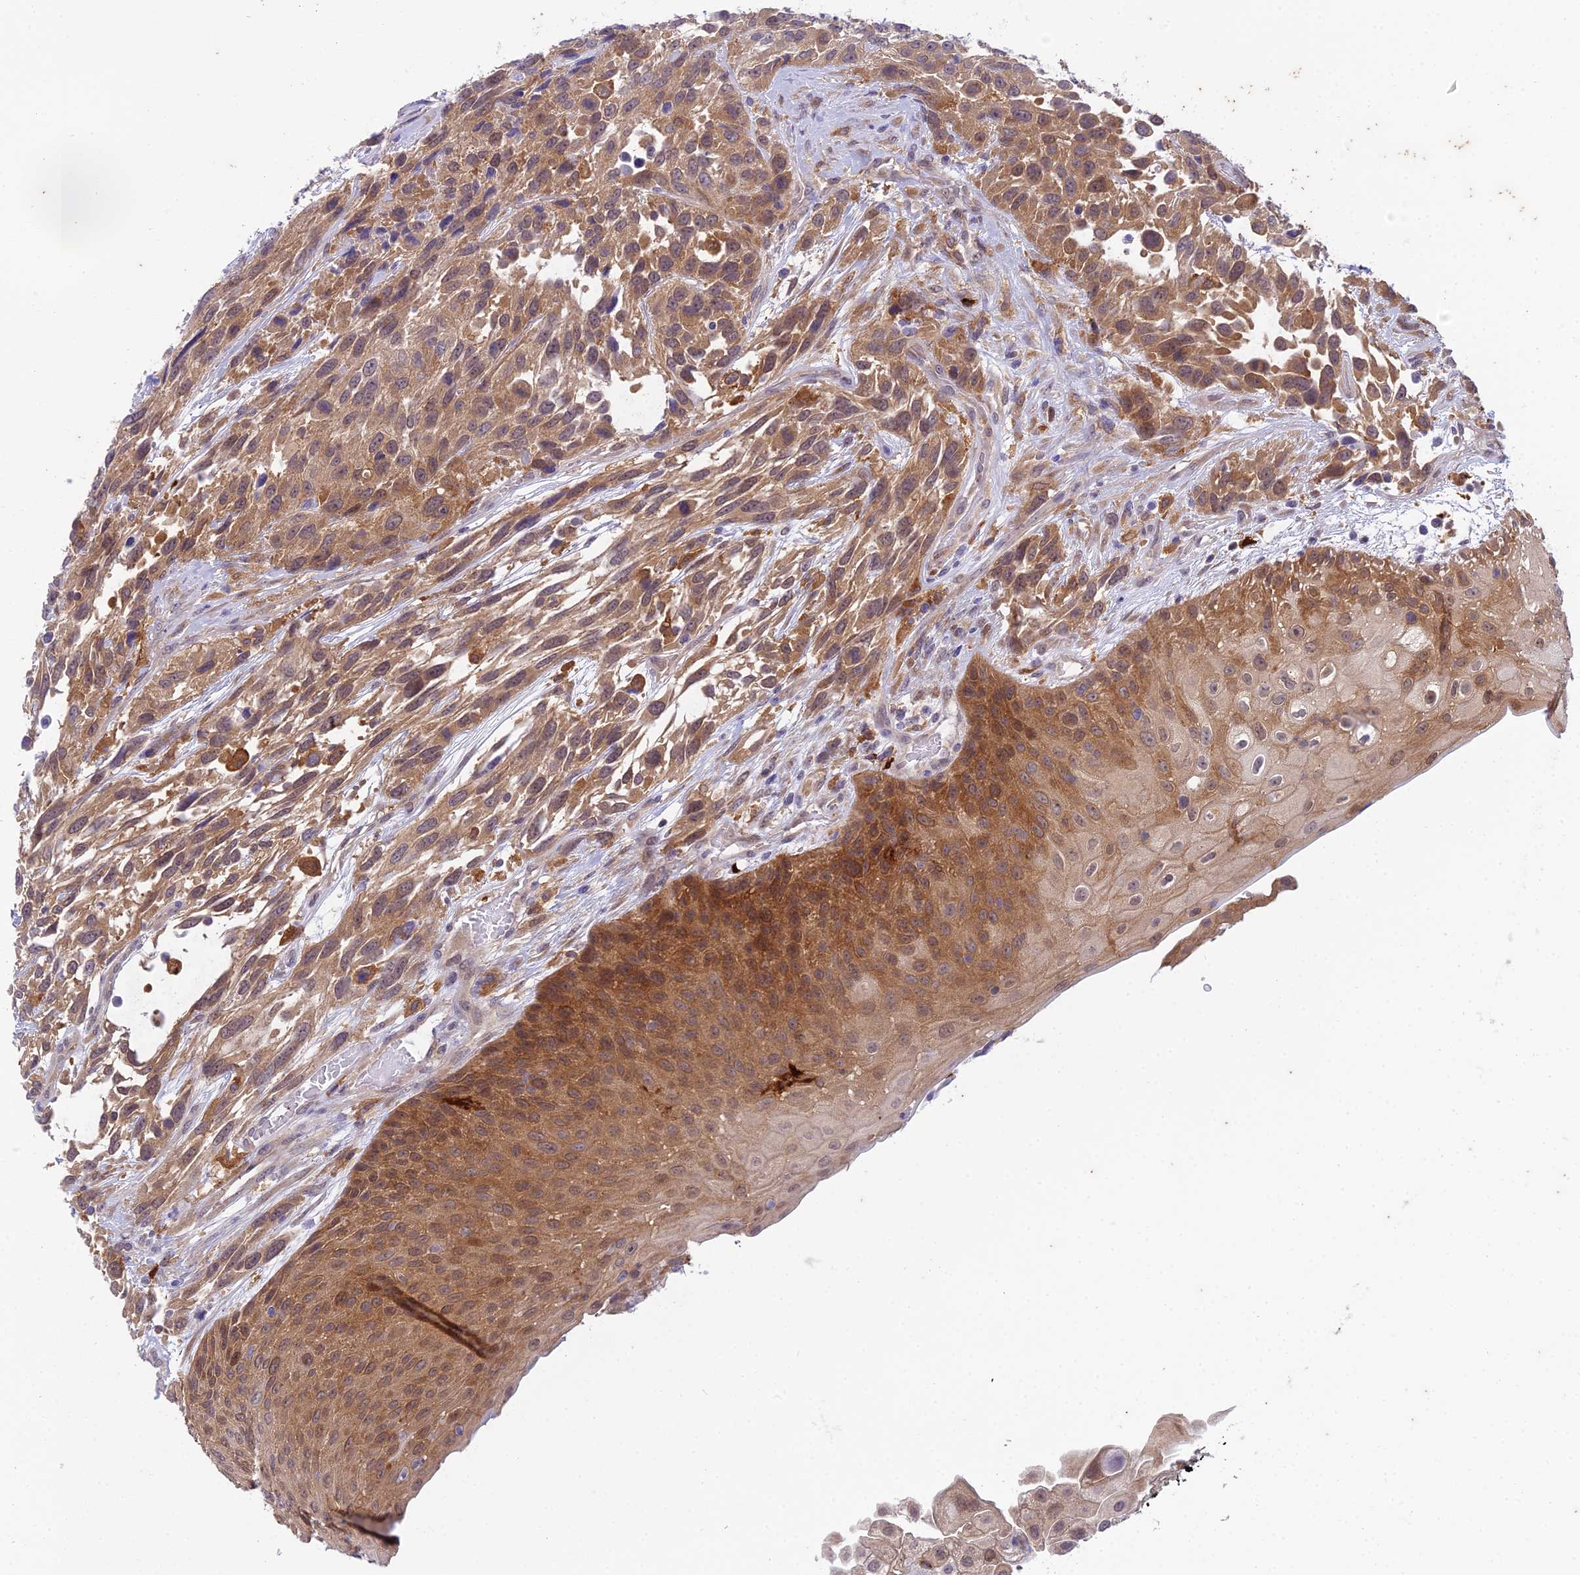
{"staining": {"intensity": "moderate", "quantity": ">75%", "location": "cytoplasmic/membranous"}, "tissue": "urothelial cancer", "cell_type": "Tumor cells", "image_type": "cancer", "snomed": [{"axis": "morphology", "description": "Urothelial carcinoma, High grade"}, {"axis": "topography", "description": "Urinary bladder"}], "caption": "IHC image of neoplastic tissue: urothelial carcinoma (high-grade) stained using immunohistochemistry demonstrates medium levels of moderate protein expression localized specifically in the cytoplasmic/membranous of tumor cells, appearing as a cytoplasmic/membranous brown color.", "gene": "UBE2G1", "patient": {"sex": "female", "age": 70}}